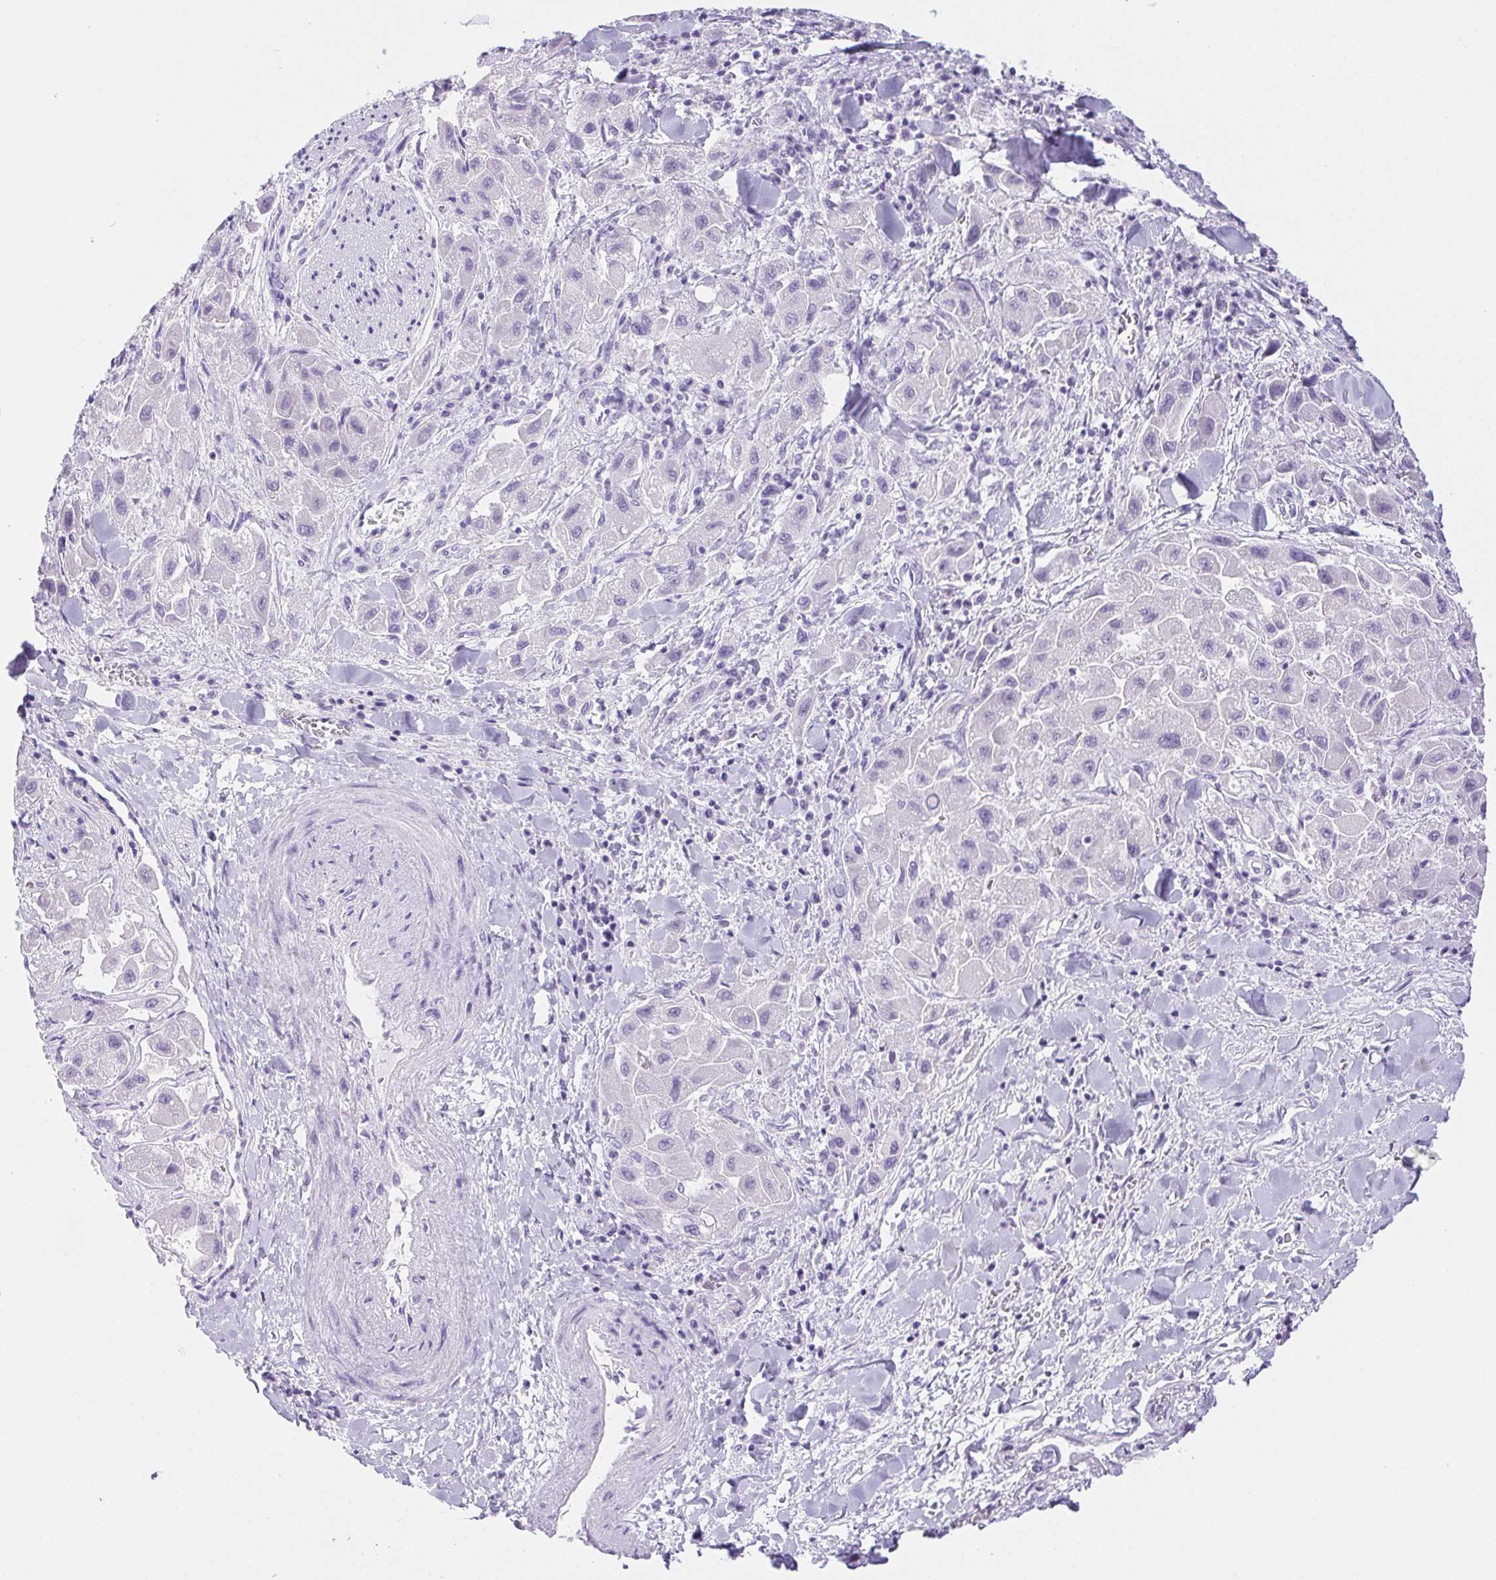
{"staining": {"intensity": "negative", "quantity": "none", "location": "none"}, "tissue": "liver cancer", "cell_type": "Tumor cells", "image_type": "cancer", "snomed": [{"axis": "morphology", "description": "Carcinoma, Hepatocellular, NOS"}, {"axis": "topography", "description": "Liver"}], "caption": "There is no significant staining in tumor cells of liver cancer (hepatocellular carcinoma).", "gene": "PNLIP", "patient": {"sex": "male", "age": 24}}